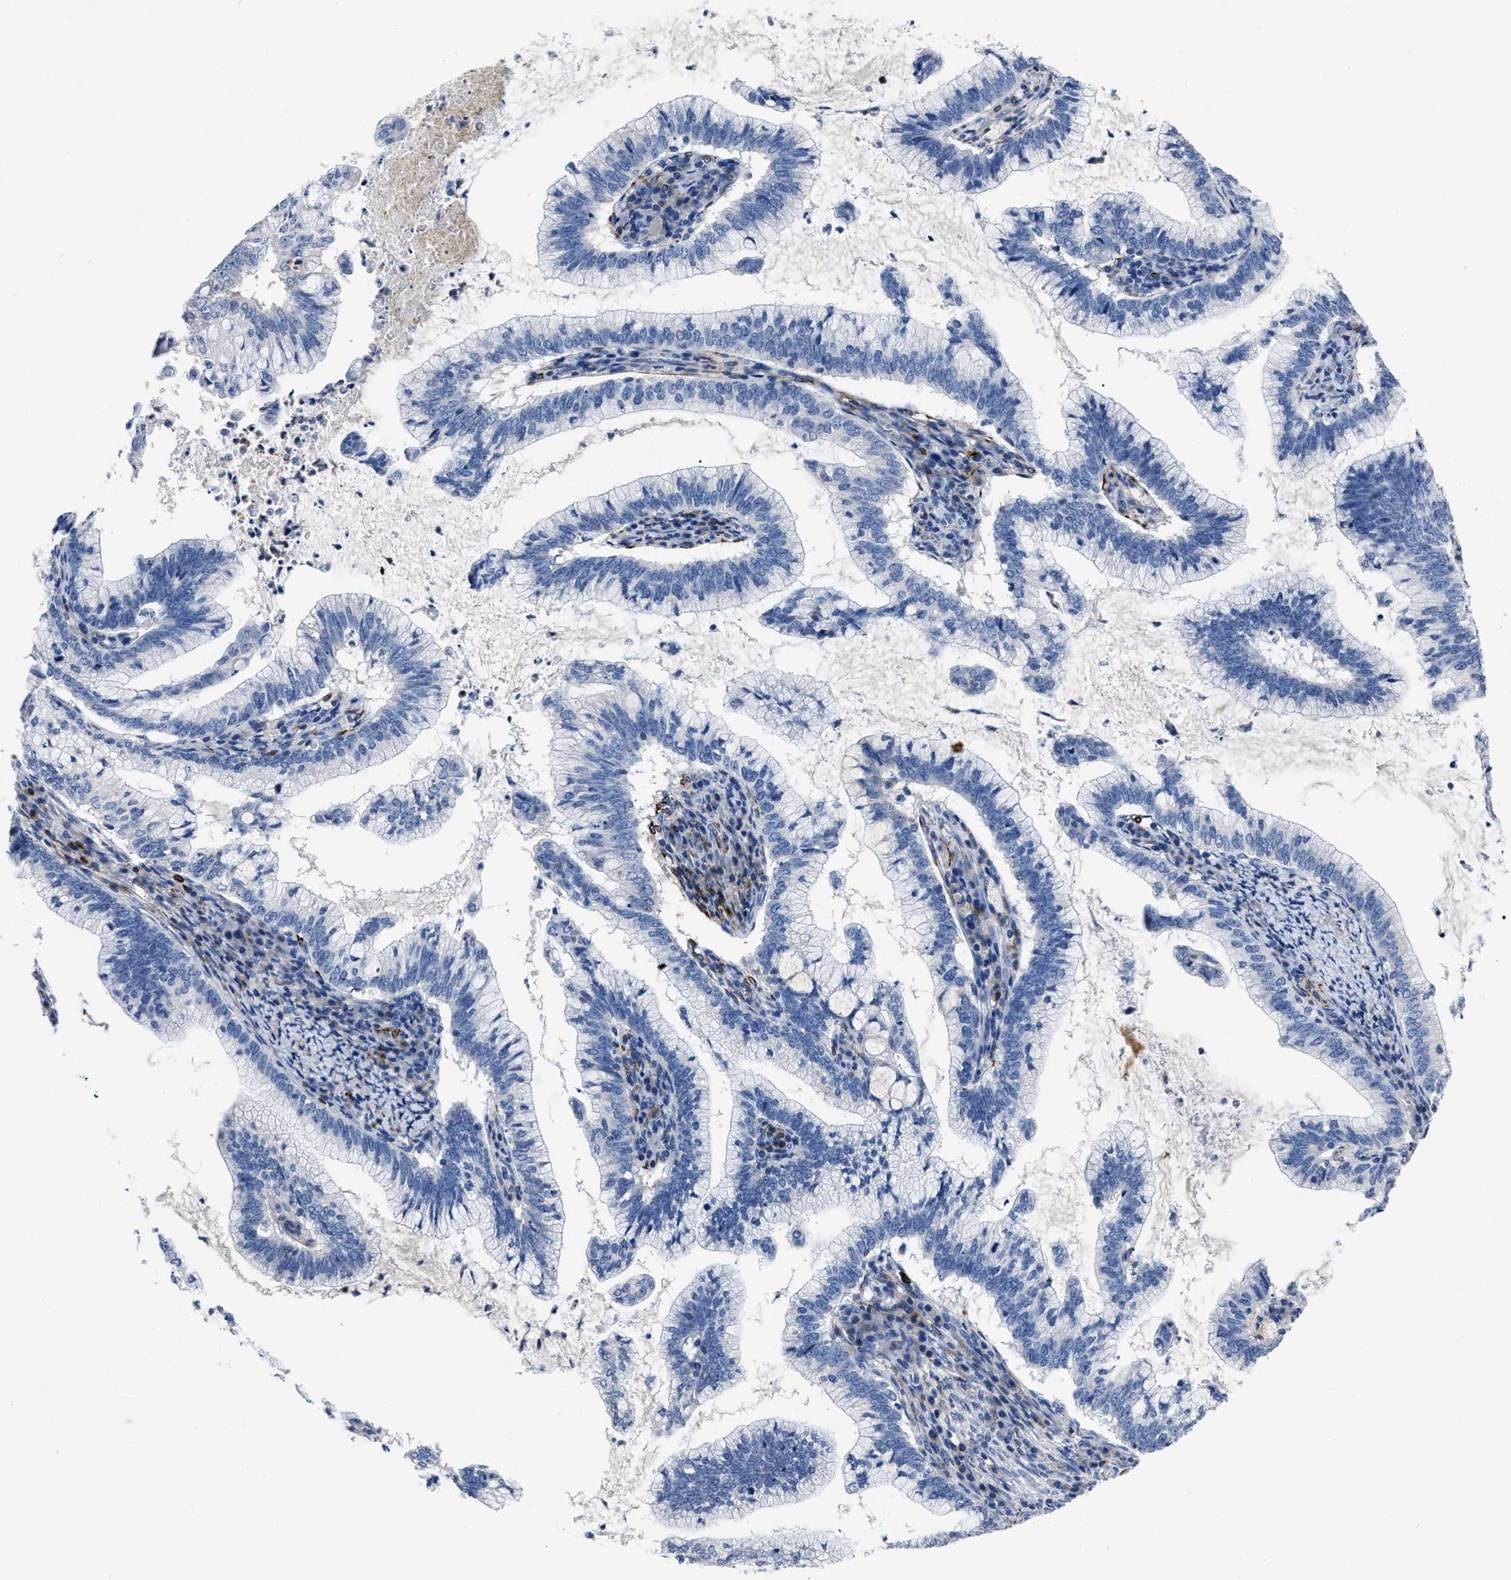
{"staining": {"intensity": "negative", "quantity": "none", "location": "none"}, "tissue": "cervical cancer", "cell_type": "Tumor cells", "image_type": "cancer", "snomed": [{"axis": "morphology", "description": "Adenocarcinoma, NOS"}, {"axis": "topography", "description": "Cervix"}], "caption": "High power microscopy image of an immunohistochemistry (IHC) photomicrograph of cervical cancer, revealing no significant positivity in tumor cells. Nuclei are stained in blue.", "gene": "OR10G3", "patient": {"sex": "female", "age": 36}}